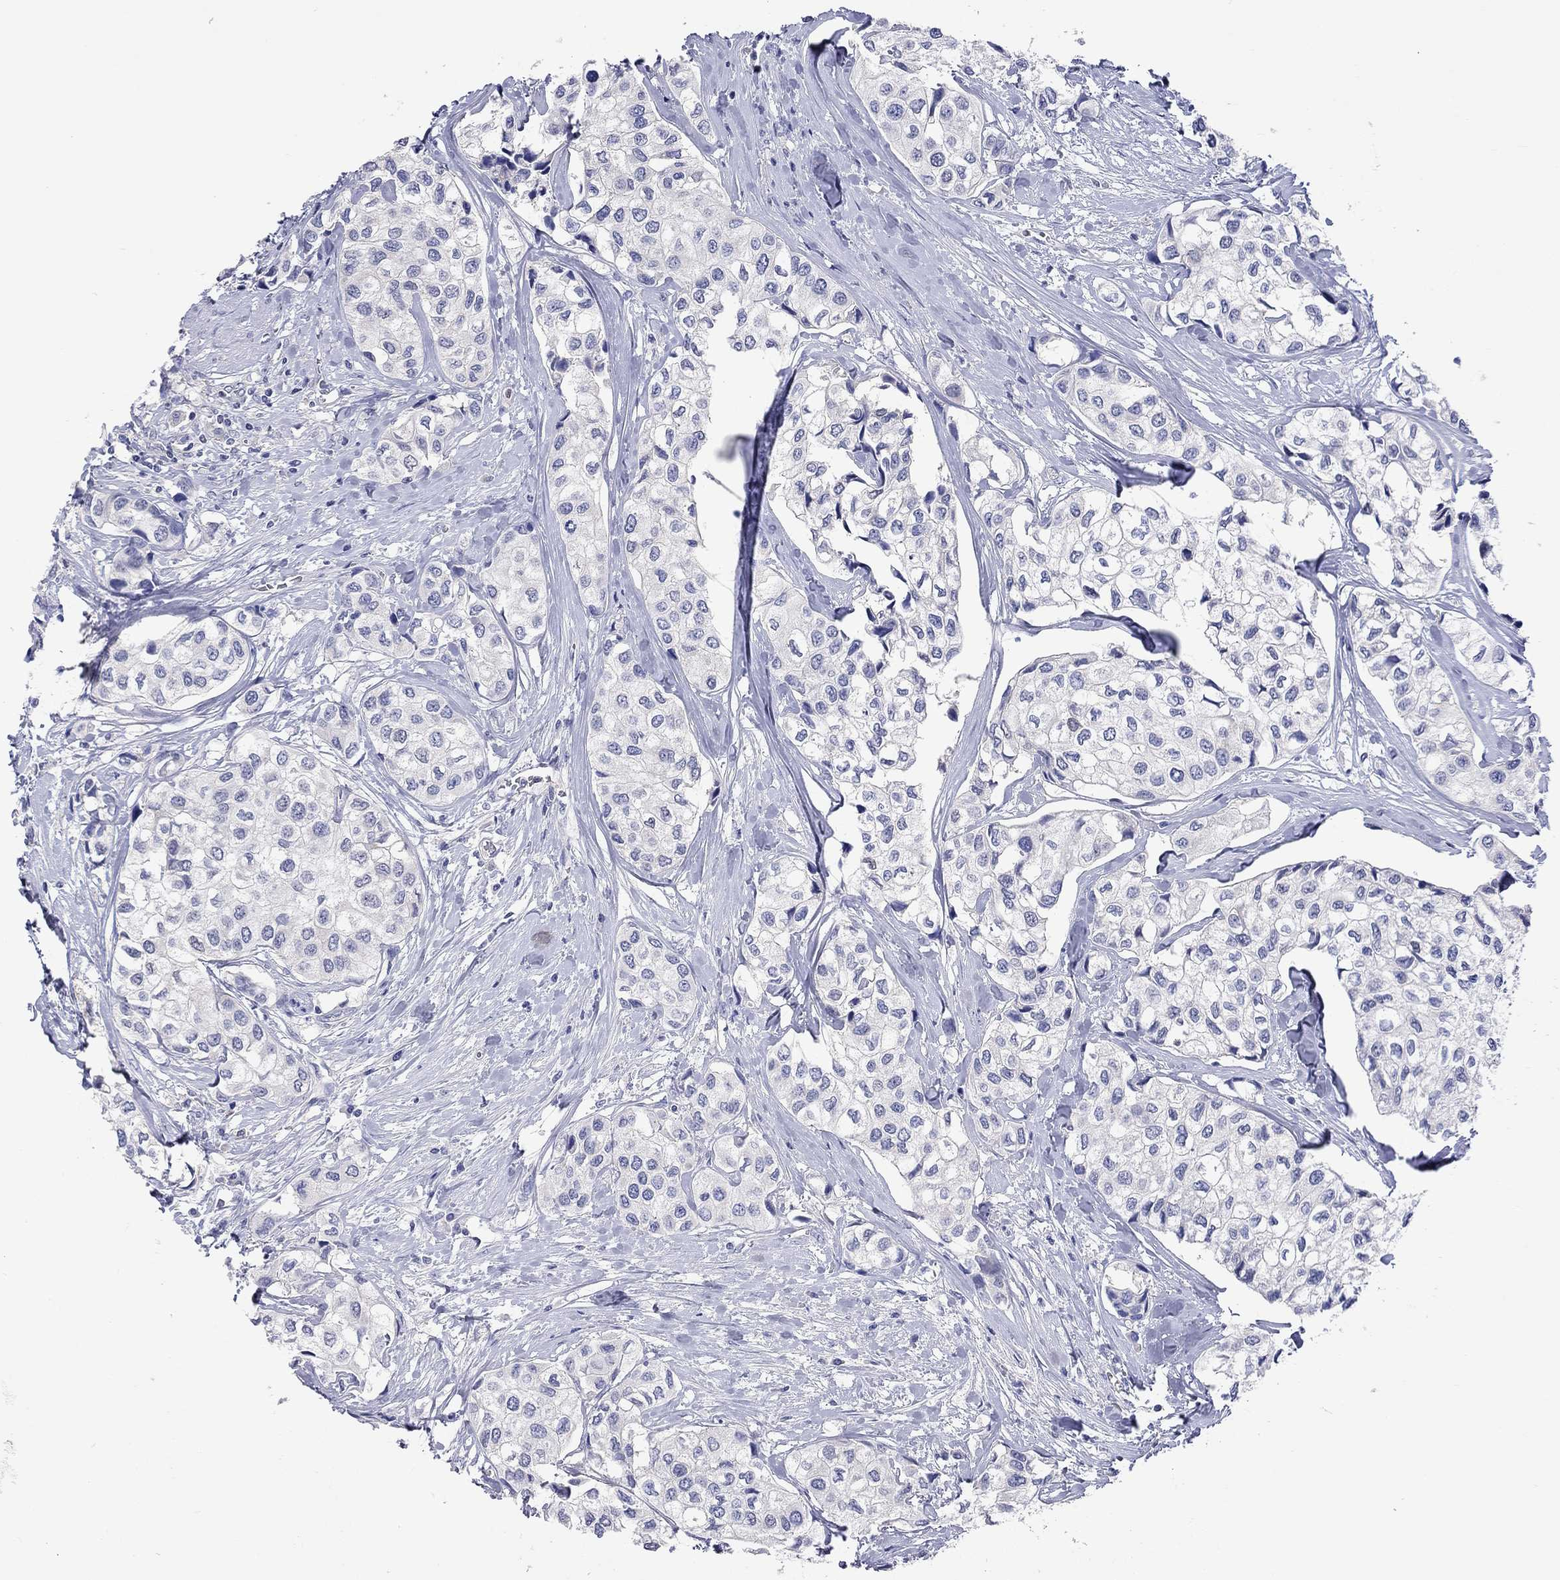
{"staining": {"intensity": "negative", "quantity": "none", "location": "none"}, "tissue": "urothelial cancer", "cell_type": "Tumor cells", "image_type": "cancer", "snomed": [{"axis": "morphology", "description": "Urothelial carcinoma, High grade"}, {"axis": "topography", "description": "Urinary bladder"}], "caption": "The micrograph displays no staining of tumor cells in high-grade urothelial carcinoma.", "gene": "LRFN4", "patient": {"sex": "male", "age": 73}}